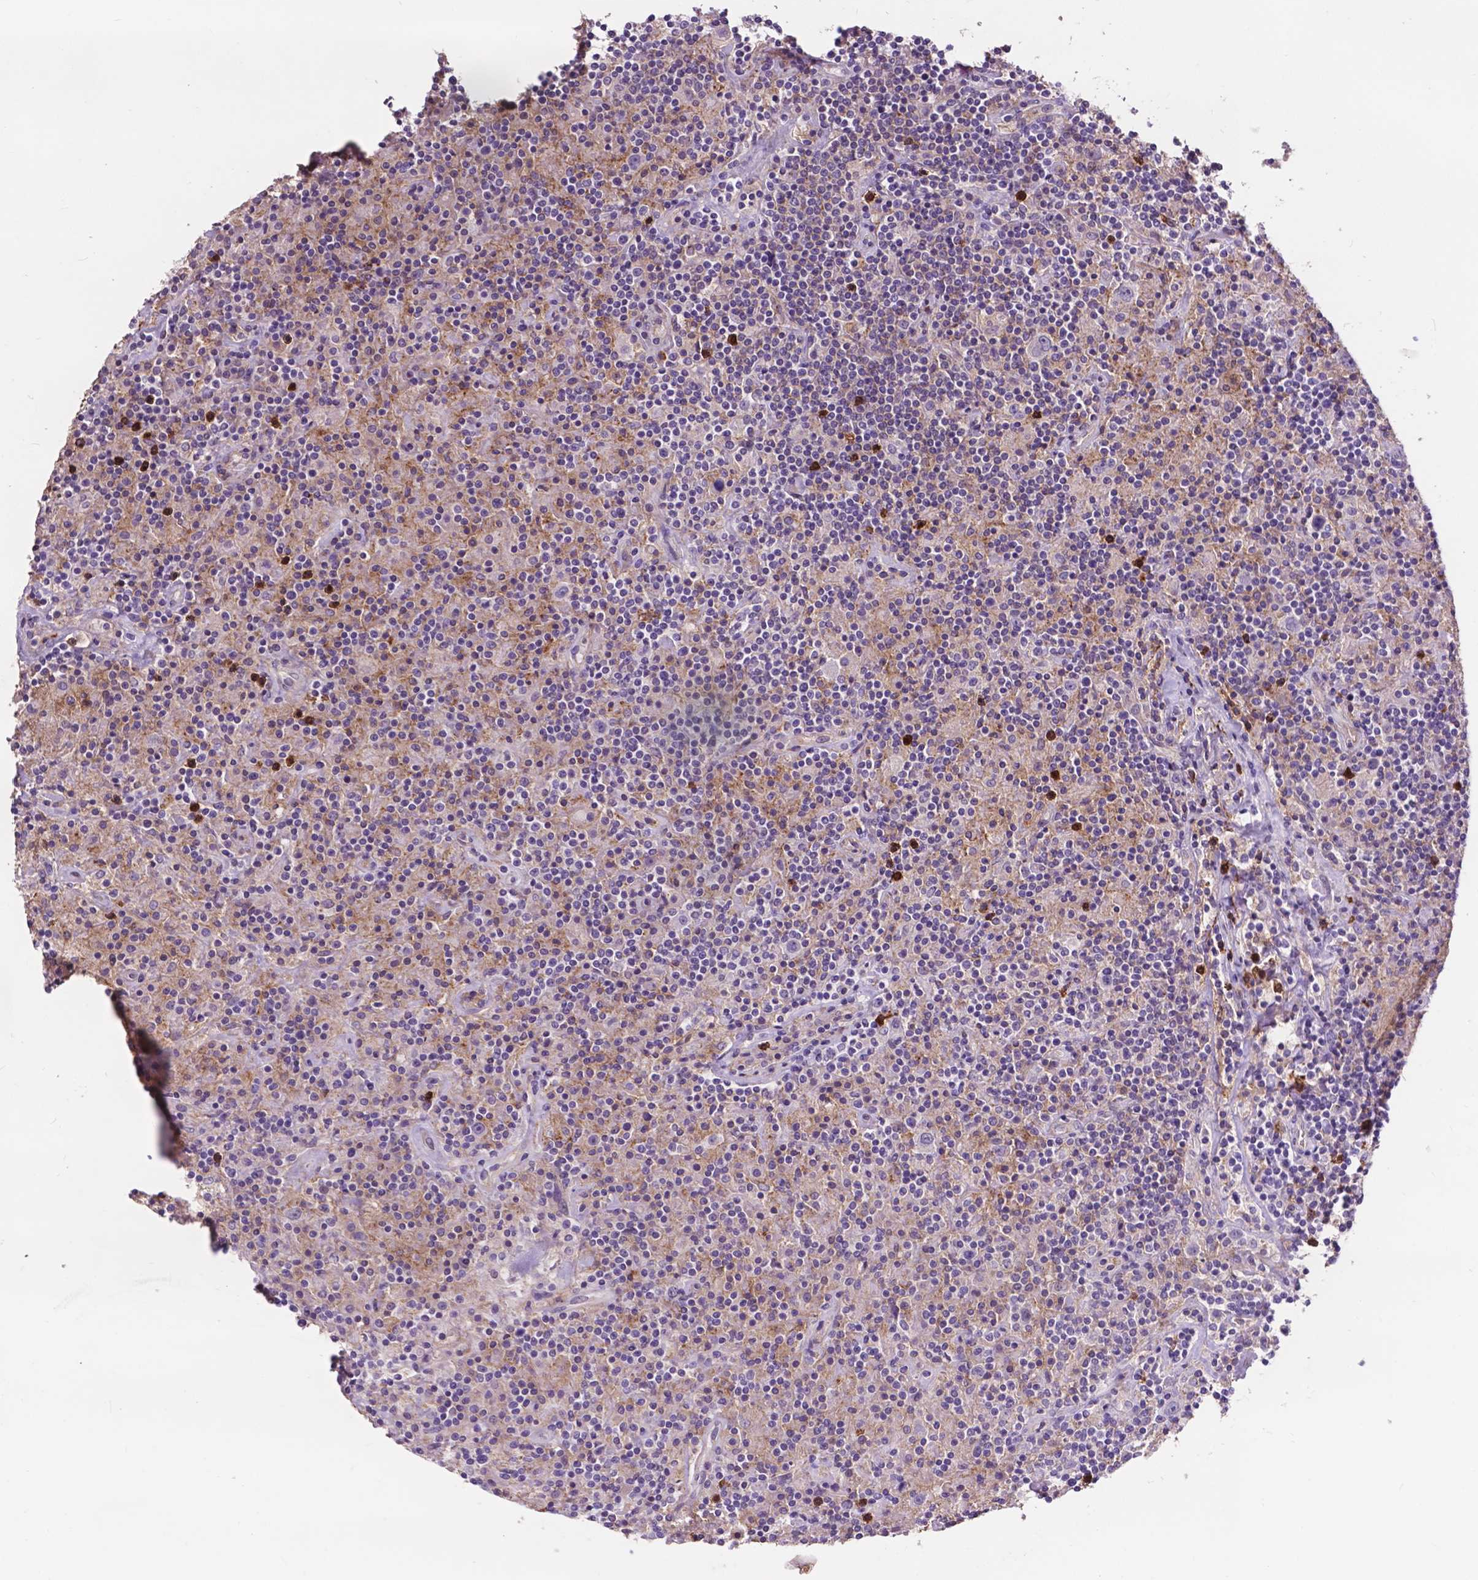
{"staining": {"intensity": "negative", "quantity": "none", "location": "none"}, "tissue": "lymphoma", "cell_type": "Tumor cells", "image_type": "cancer", "snomed": [{"axis": "morphology", "description": "Hodgkin's disease, NOS"}, {"axis": "topography", "description": "Lymph node"}], "caption": "Immunohistochemistry (IHC) histopathology image of neoplastic tissue: lymphoma stained with DAB (3,3'-diaminobenzidine) shows no significant protein staining in tumor cells.", "gene": "PLSCR1", "patient": {"sex": "male", "age": 70}}